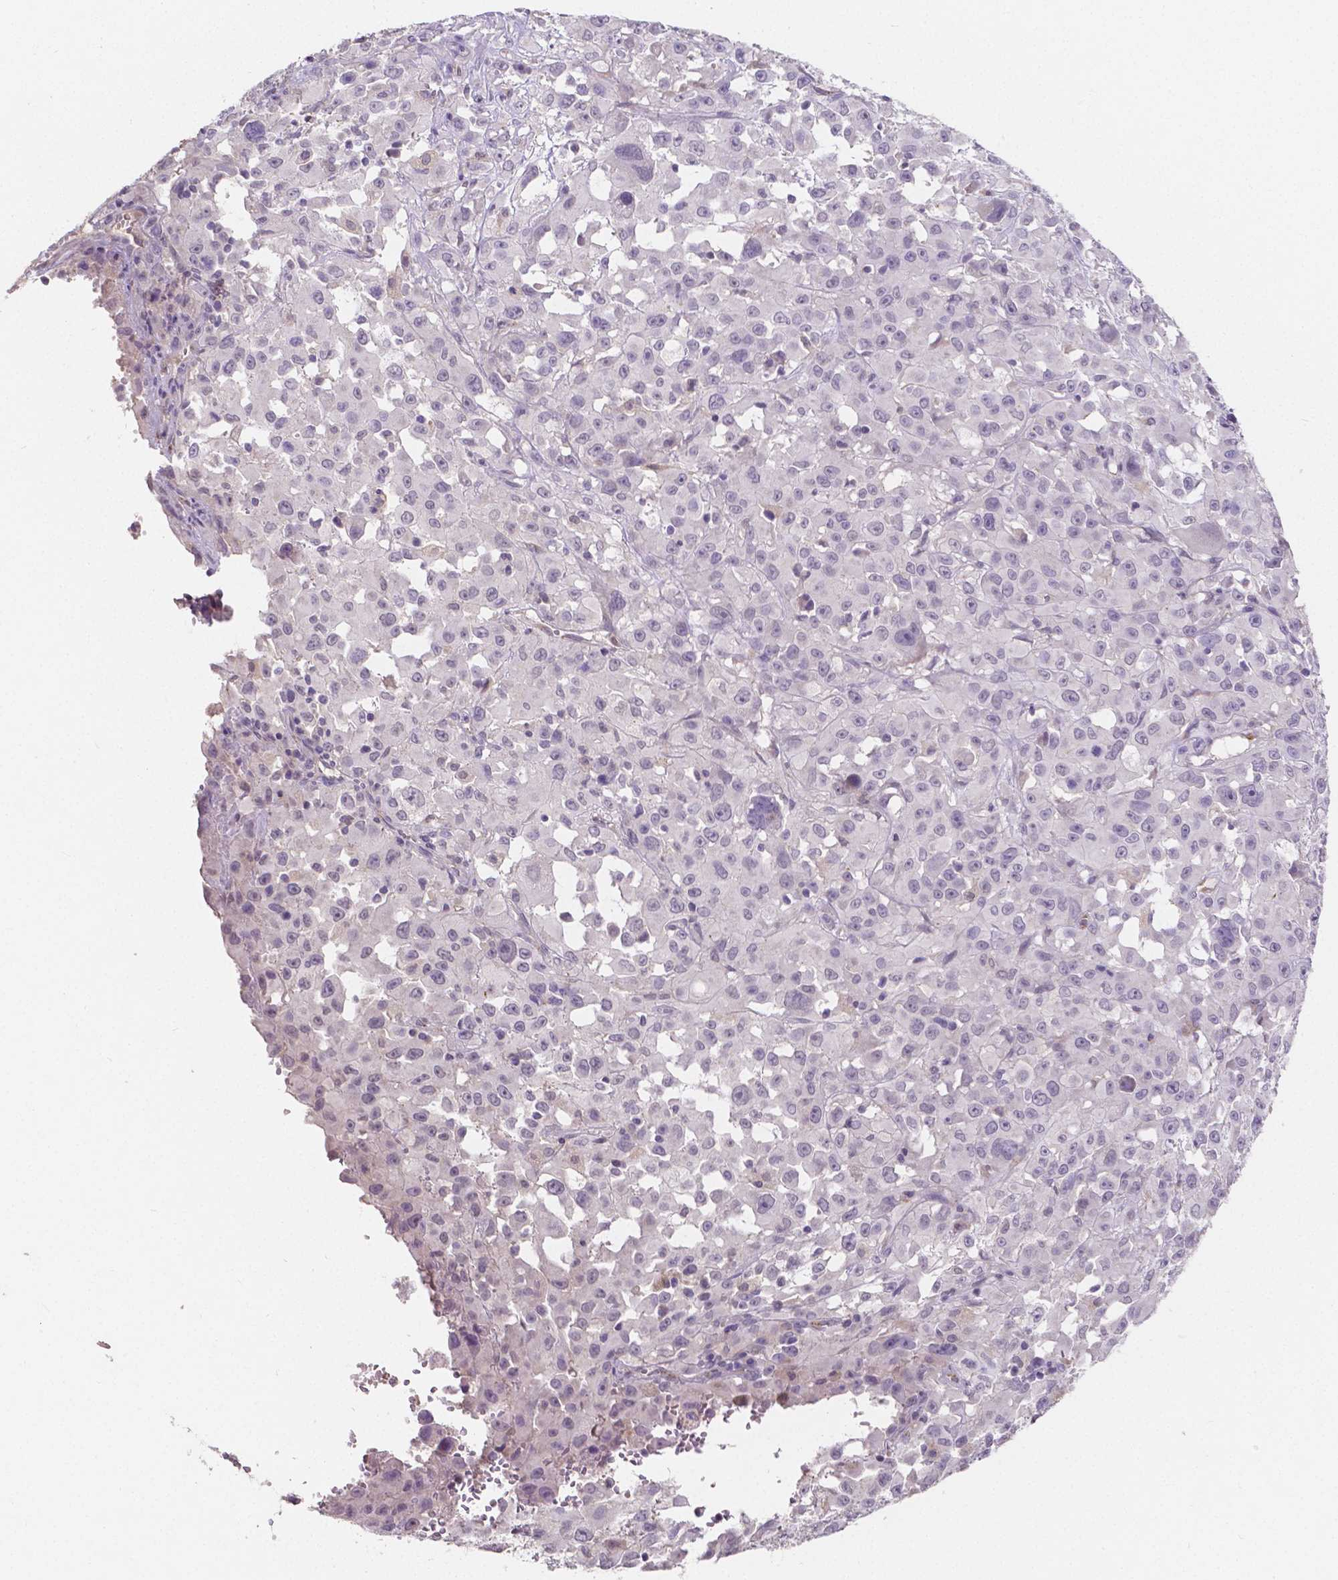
{"staining": {"intensity": "negative", "quantity": "none", "location": "none"}, "tissue": "melanoma", "cell_type": "Tumor cells", "image_type": "cancer", "snomed": [{"axis": "morphology", "description": "Malignant melanoma, Metastatic site"}, {"axis": "topography", "description": "Soft tissue"}], "caption": "The micrograph demonstrates no significant expression in tumor cells of melanoma.", "gene": "ELAVL2", "patient": {"sex": "male", "age": 50}}